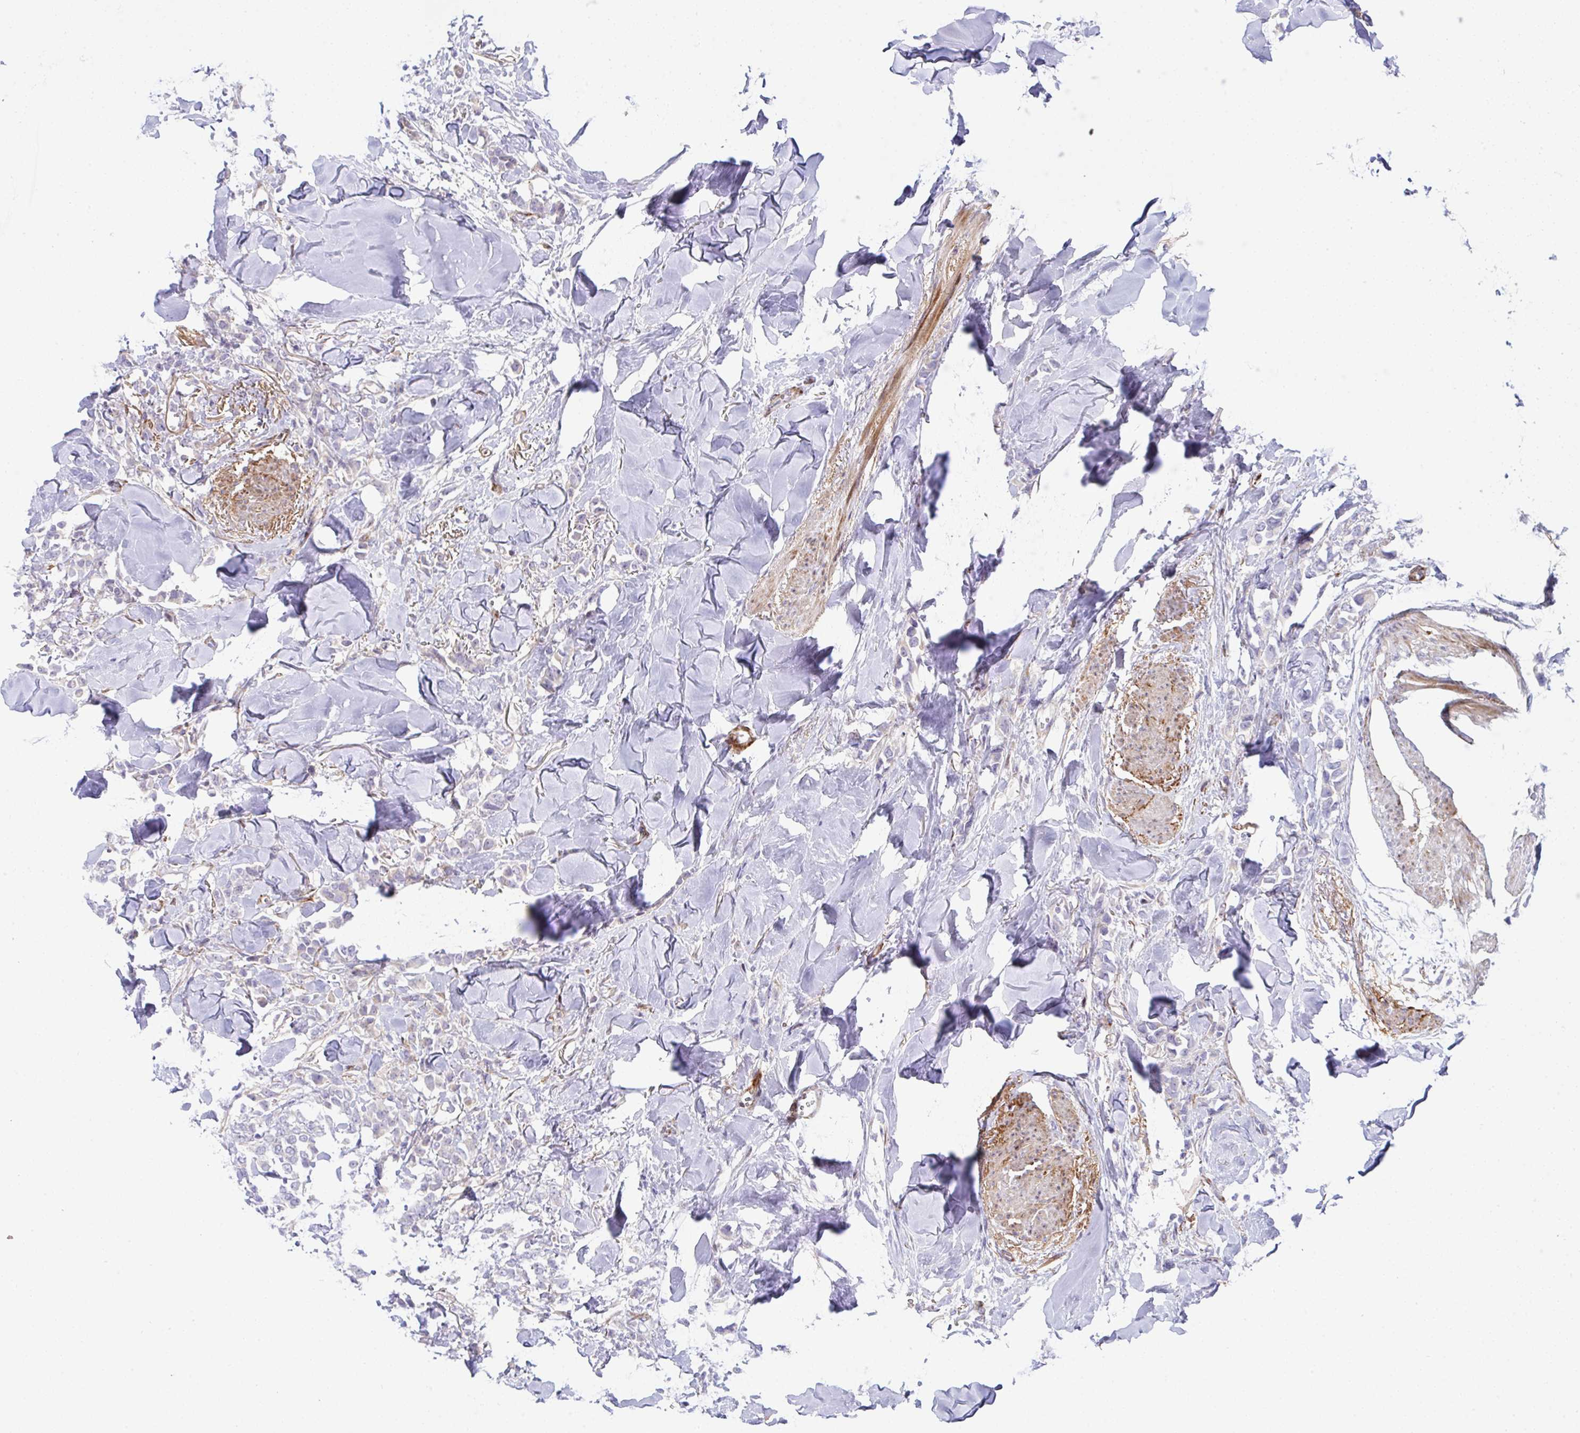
{"staining": {"intensity": "negative", "quantity": "none", "location": "none"}, "tissue": "breast cancer", "cell_type": "Tumor cells", "image_type": "cancer", "snomed": [{"axis": "morphology", "description": "Lobular carcinoma"}, {"axis": "topography", "description": "Breast"}], "caption": "IHC micrograph of human lobular carcinoma (breast) stained for a protein (brown), which reveals no expression in tumor cells.", "gene": "ZNF713", "patient": {"sex": "female", "age": 91}}